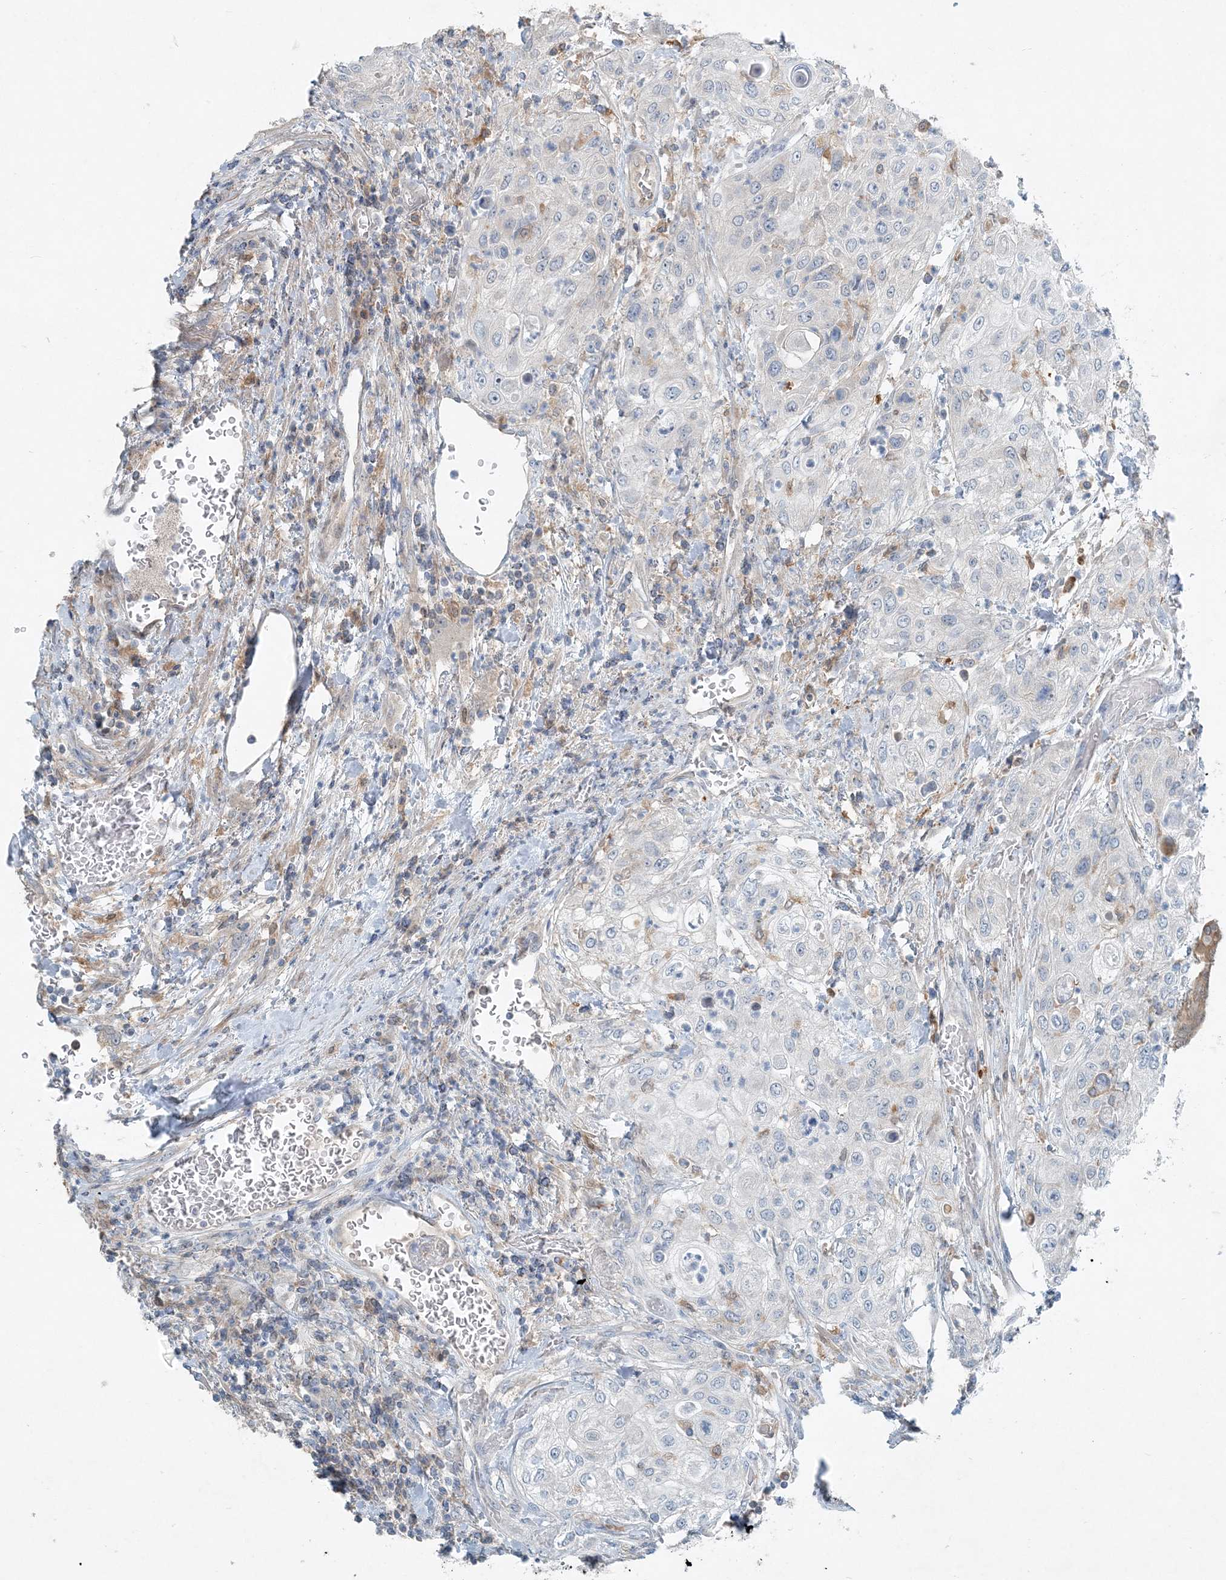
{"staining": {"intensity": "negative", "quantity": "none", "location": "none"}, "tissue": "urothelial cancer", "cell_type": "Tumor cells", "image_type": "cancer", "snomed": [{"axis": "morphology", "description": "Urothelial carcinoma, High grade"}, {"axis": "topography", "description": "Urinary bladder"}], "caption": "DAB (3,3'-diaminobenzidine) immunohistochemical staining of human urothelial cancer exhibits no significant positivity in tumor cells.", "gene": "ARMH1", "patient": {"sex": "female", "age": 79}}